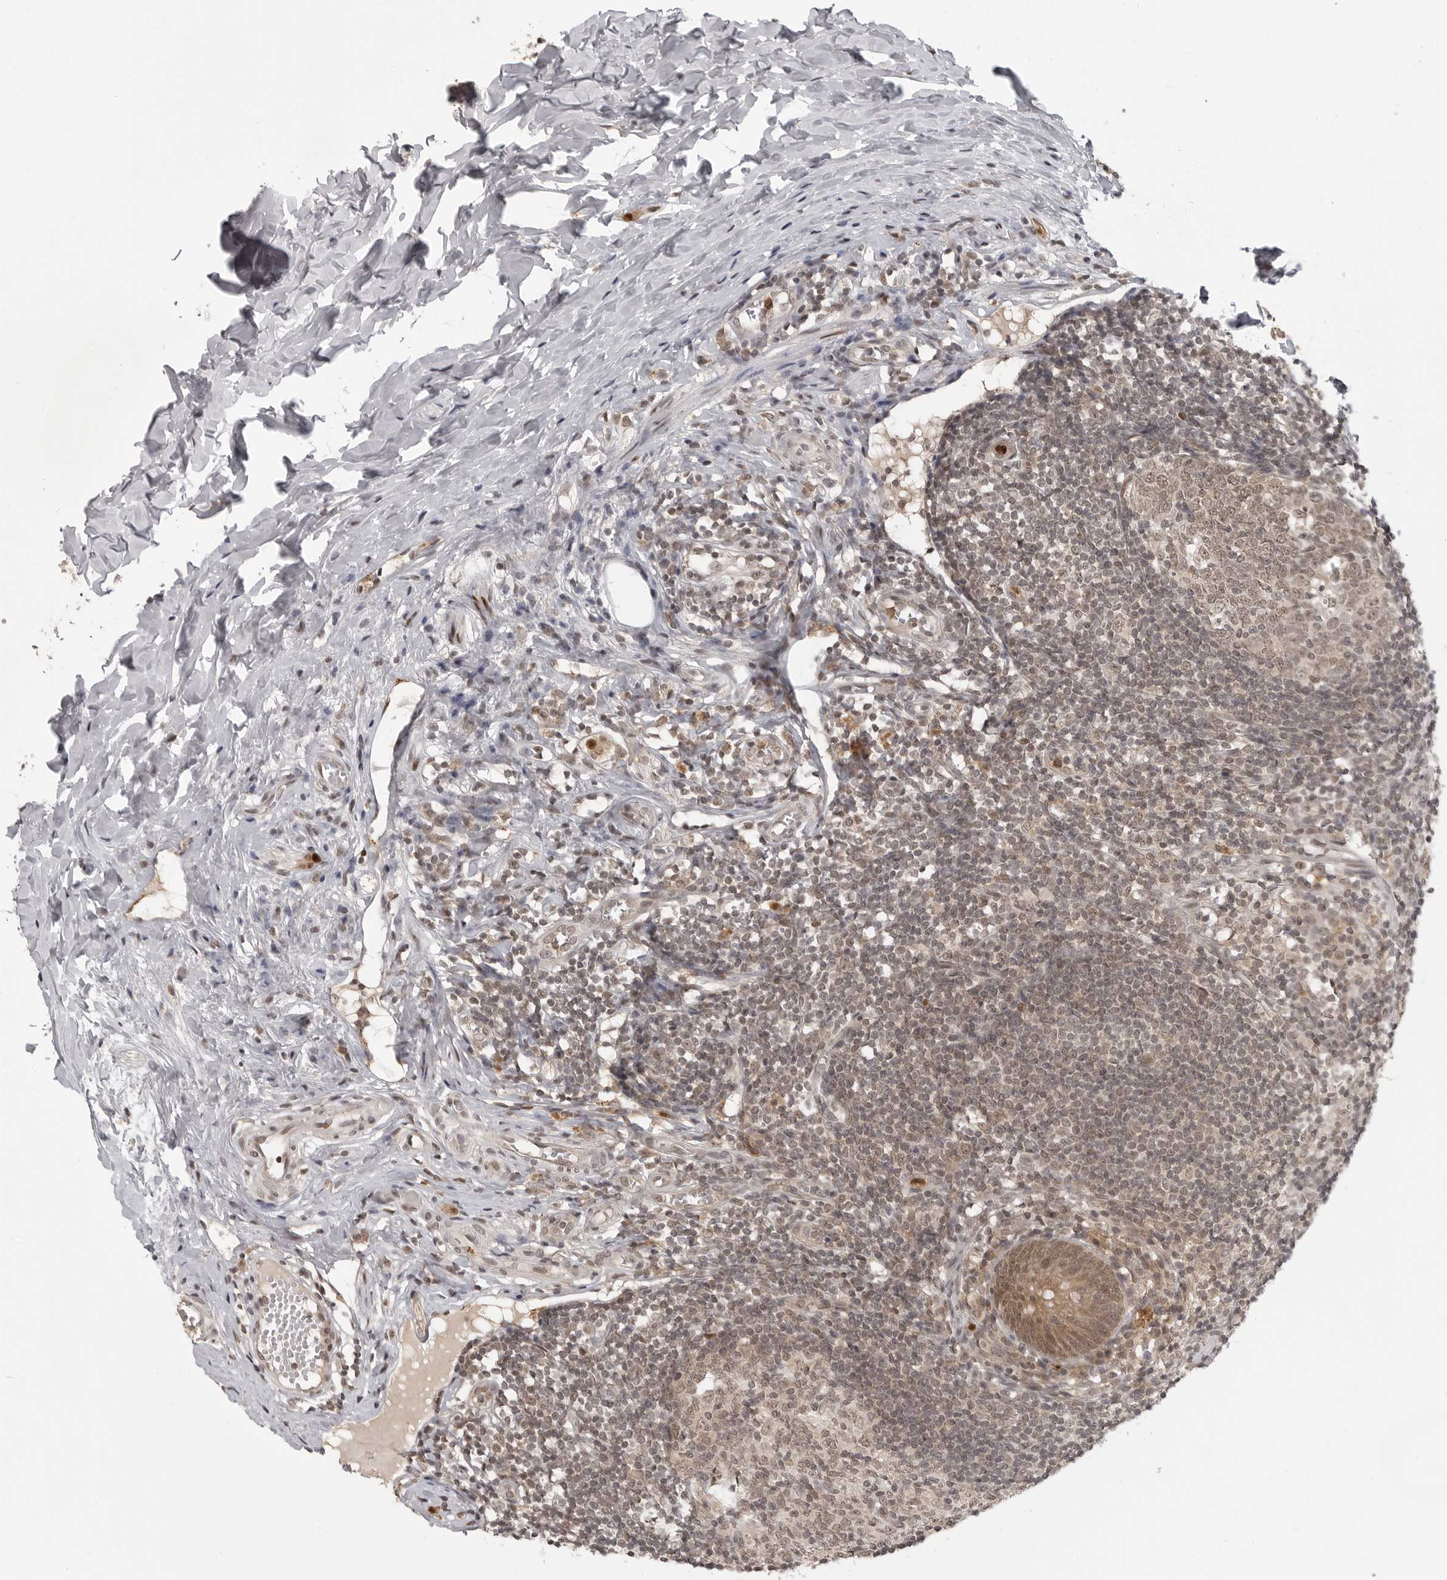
{"staining": {"intensity": "moderate", "quantity": ">75%", "location": "cytoplasmic/membranous,nuclear"}, "tissue": "appendix", "cell_type": "Glandular cells", "image_type": "normal", "snomed": [{"axis": "morphology", "description": "Normal tissue, NOS"}, {"axis": "topography", "description": "Appendix"}], "caption": "Protein staining by immunohistochemistry (IHC) exhibits moderate cytoplasmic/membranous,nuclear expression in about >75% of glandular cells in benign appendix. The staining was performed using DAB, with brown indicating positive protein expression. Nuclei are stained blue with hematoxylin.", "gene": "PEG3", "patient": {"sex": "female", "age": 20}}